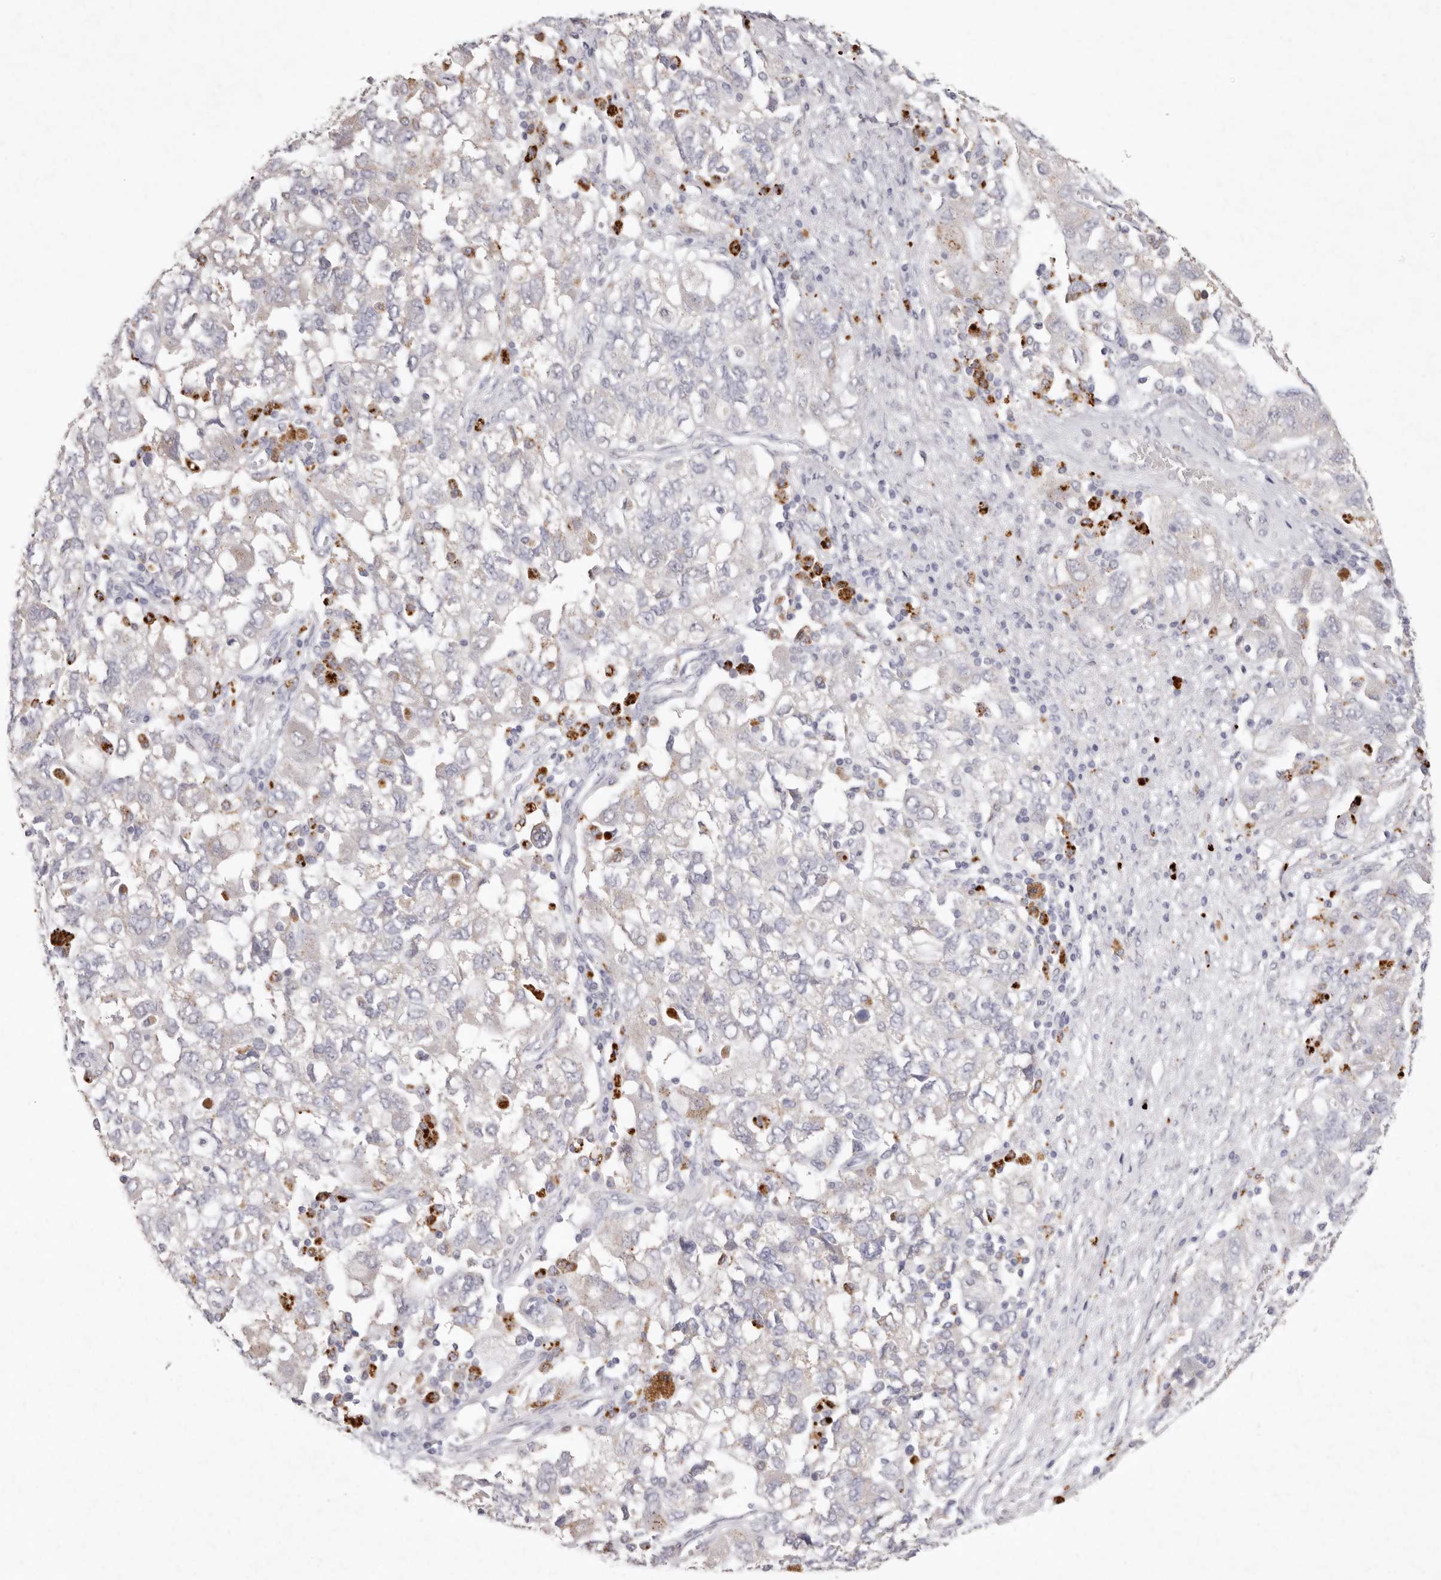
{"staining": {"intensity": "negative", "quantity": "none", "location": "none"}, "tissue": "ovarian cancer", "cell_type": "Tumor cells", "image_type": "cancer", "snomed": [{"axis": "morphology", "description": "Carcinoma, NOS"}, {"axis": "morphology", "description": "Cystadenocarcinoma, serous, NOS"}, {"axis": "topography", "description": "Ovary"}], "caption": "DAB immunohistochemical staining of human carcinoma (ovarian) exhibits no significant staining in tumor cells.", "gene": "FAM185A", "patient": {"sex": "female", "age": 69}}